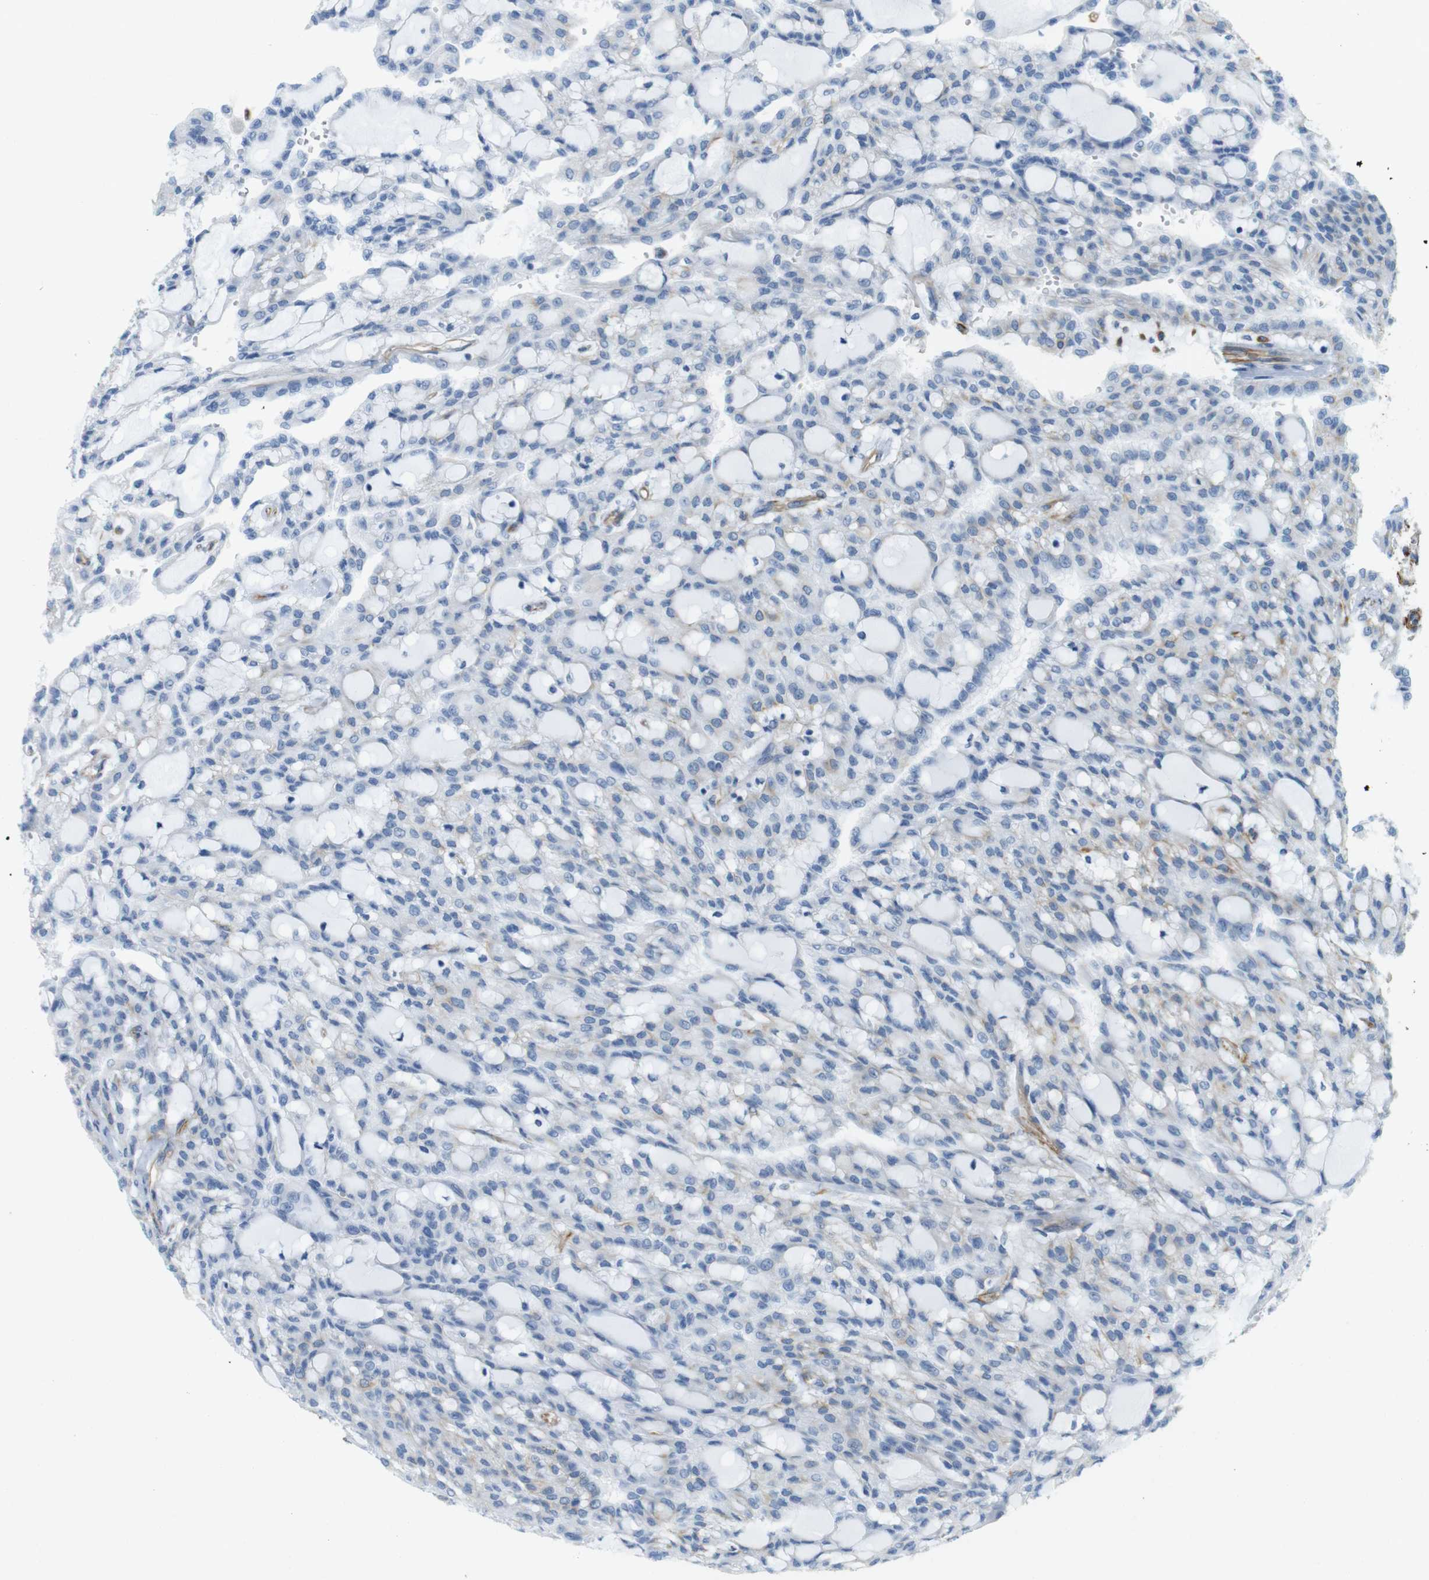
{"staining": {"intensity": "weak", "quantity": "<25%", "location": "cytoplasmic/membranous"}, "tissue": "renal cancer", "cell_type": "Tumor cells", "image_type": "cancer", "snomed": [{"axis": "morphology", "description": "Adenocarcinoma, NOS"}, {"axis": "topography", "description": "Kidney"}], "caption": "This is an IHC image of renal cancer (adenocarcinoma). There is no staining in tumor cells.", "gene": "MS4A10", "patient": {"sex": "male", "age": 63}}